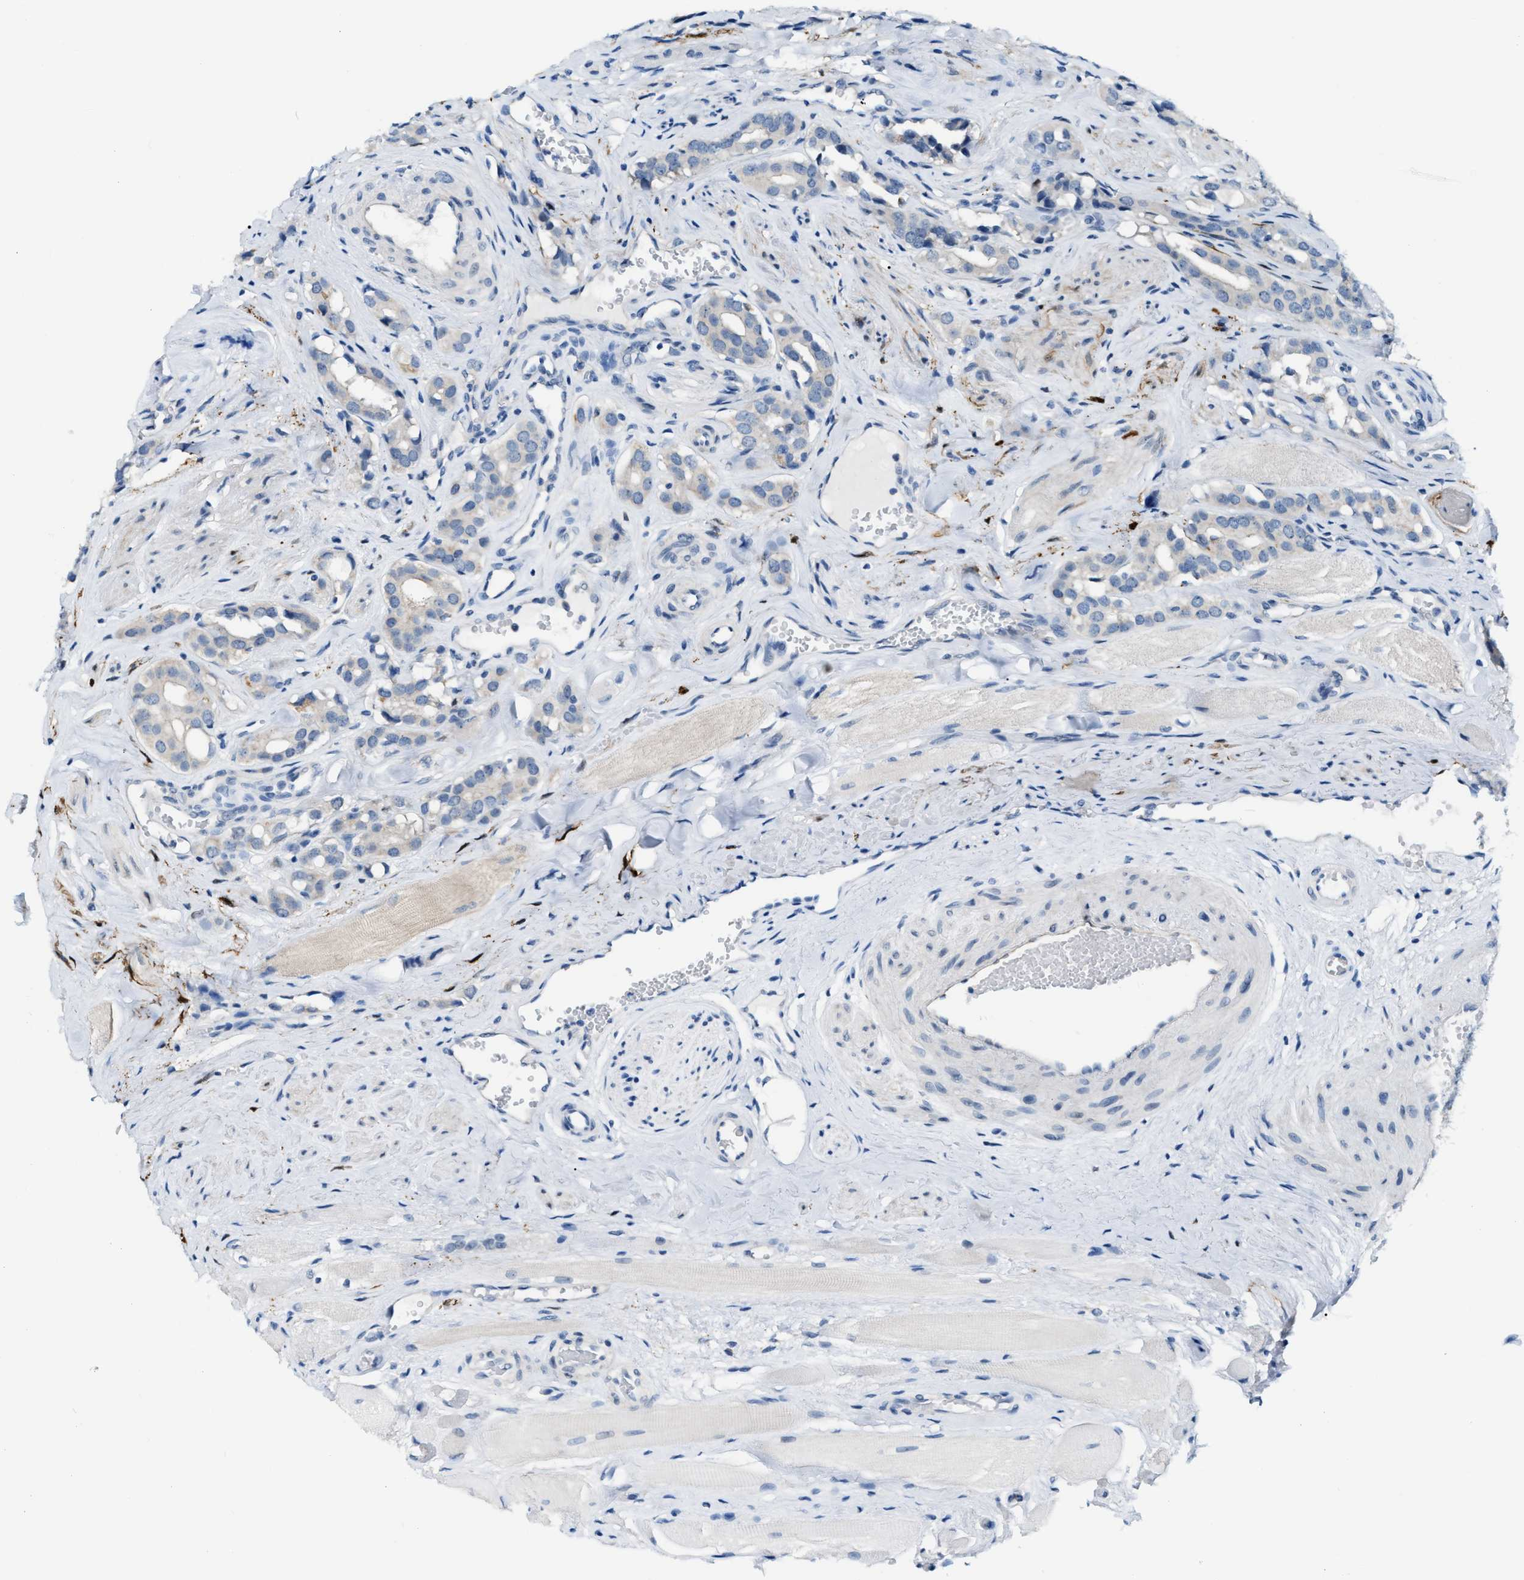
{"staining": {"intensity": "negative", "quantity": "none", "location": "none"}, "tissue": "prostate cancer", "cell_type": "Tumor cells", "image_type": "cancer", "snomed": [{"axis": "morphology", "description": "Adenocarcinoma, High grade"}, {"axis": "topography", "description": "Prostate"}], "caption": "An image of prostate cancer (adenocarcinoma (high-grade)) stained for a protein shows no brown staining in tumor cells.", "gene": "PHRF1", "patient": {"sex": "male", "age": 52}}